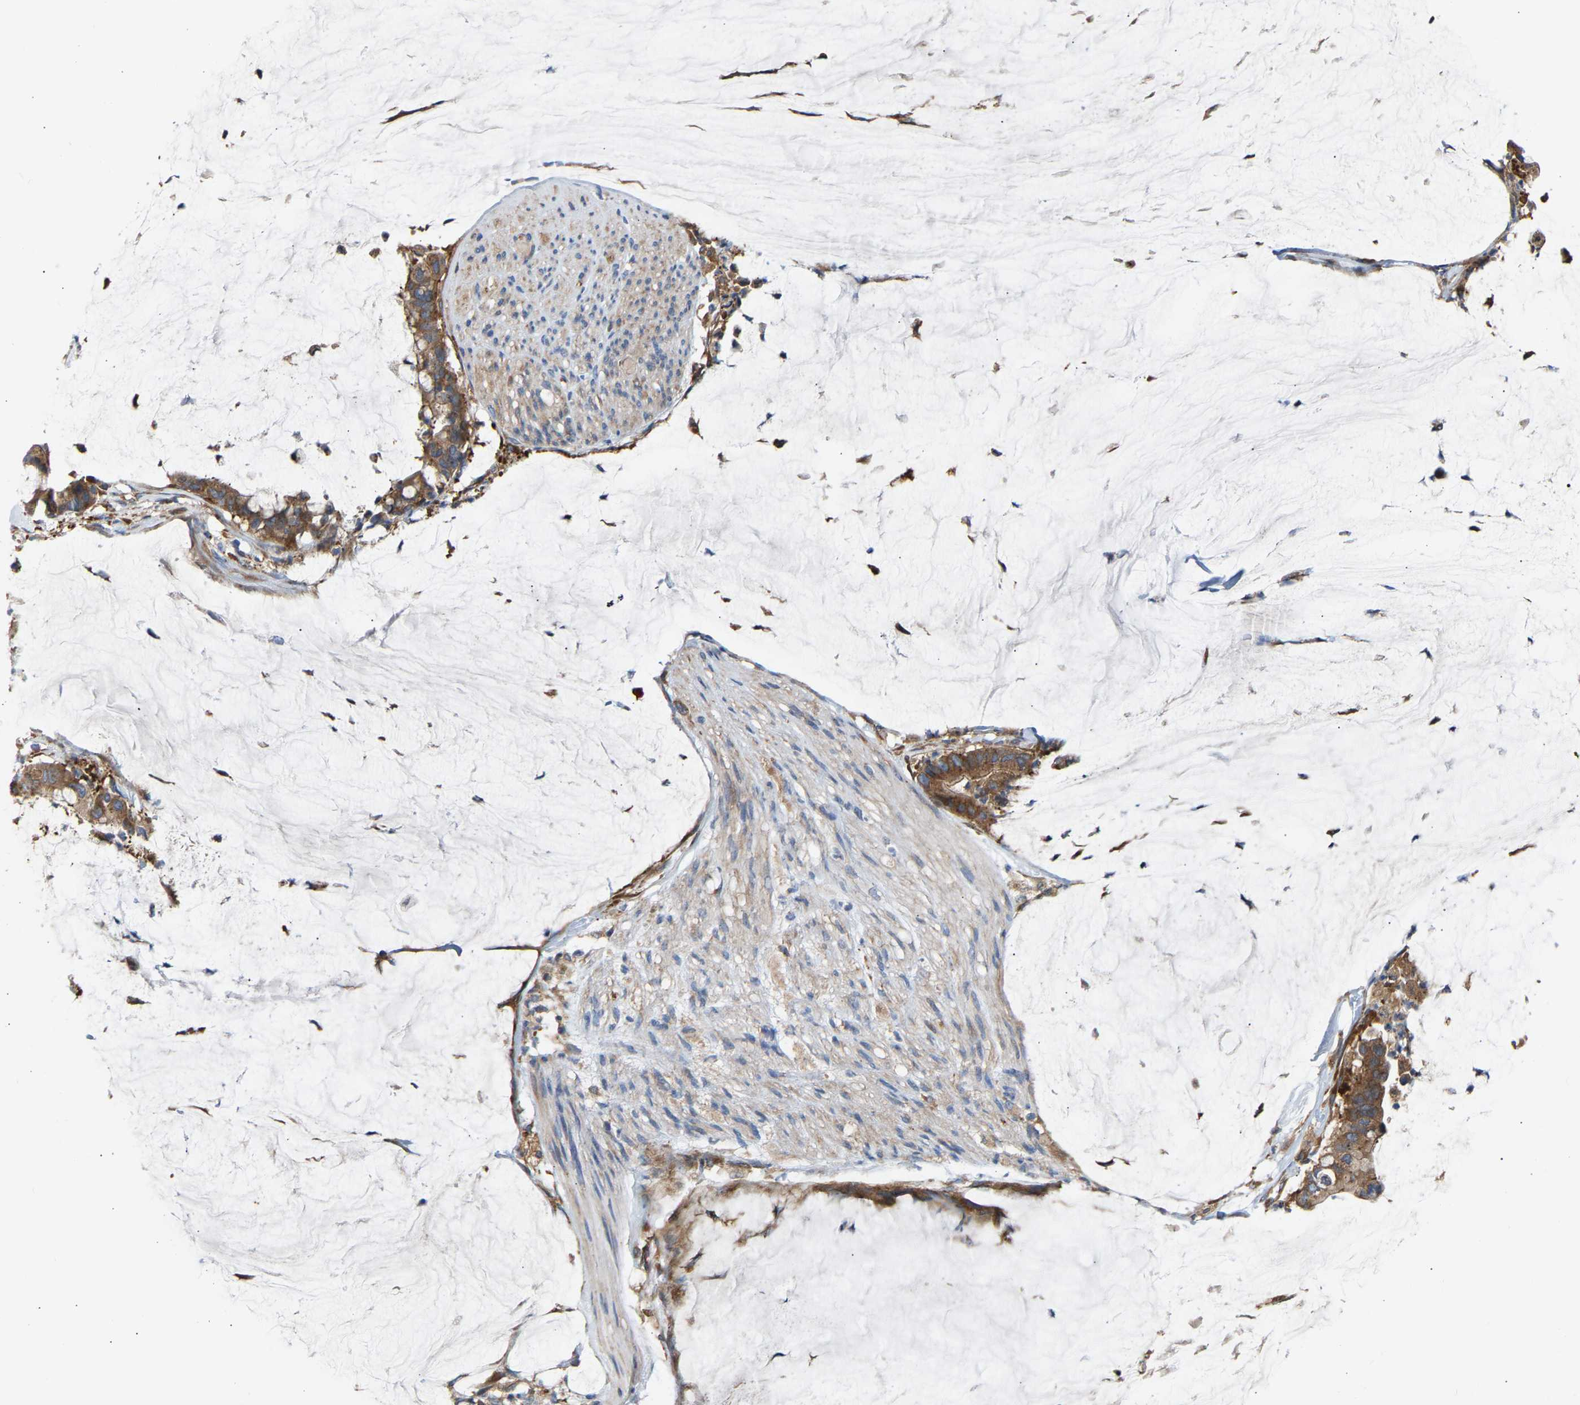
{"staining": {"intensity": "moderate", "quantity": ">75%", "location": "cytoplasmic/membranous"}, "tissue": "pancreatic cancer", "cell_type": "Tumor cells", "image_type": "cancer", "snomed": [{"axis": "morphology", "description": "Adenocarcinoma, NOS"}, {"axis": "topography", "description": "Pancreas"}], "caption": "Immunohistochemistry of human adenocarcinoma (pancreatic) displays medium levels of moderate cytoplasmic/membranous expression in about >75% of tumor cells.", "gene": "GCN1", "patient": {"sex": "male", "age": 41}}